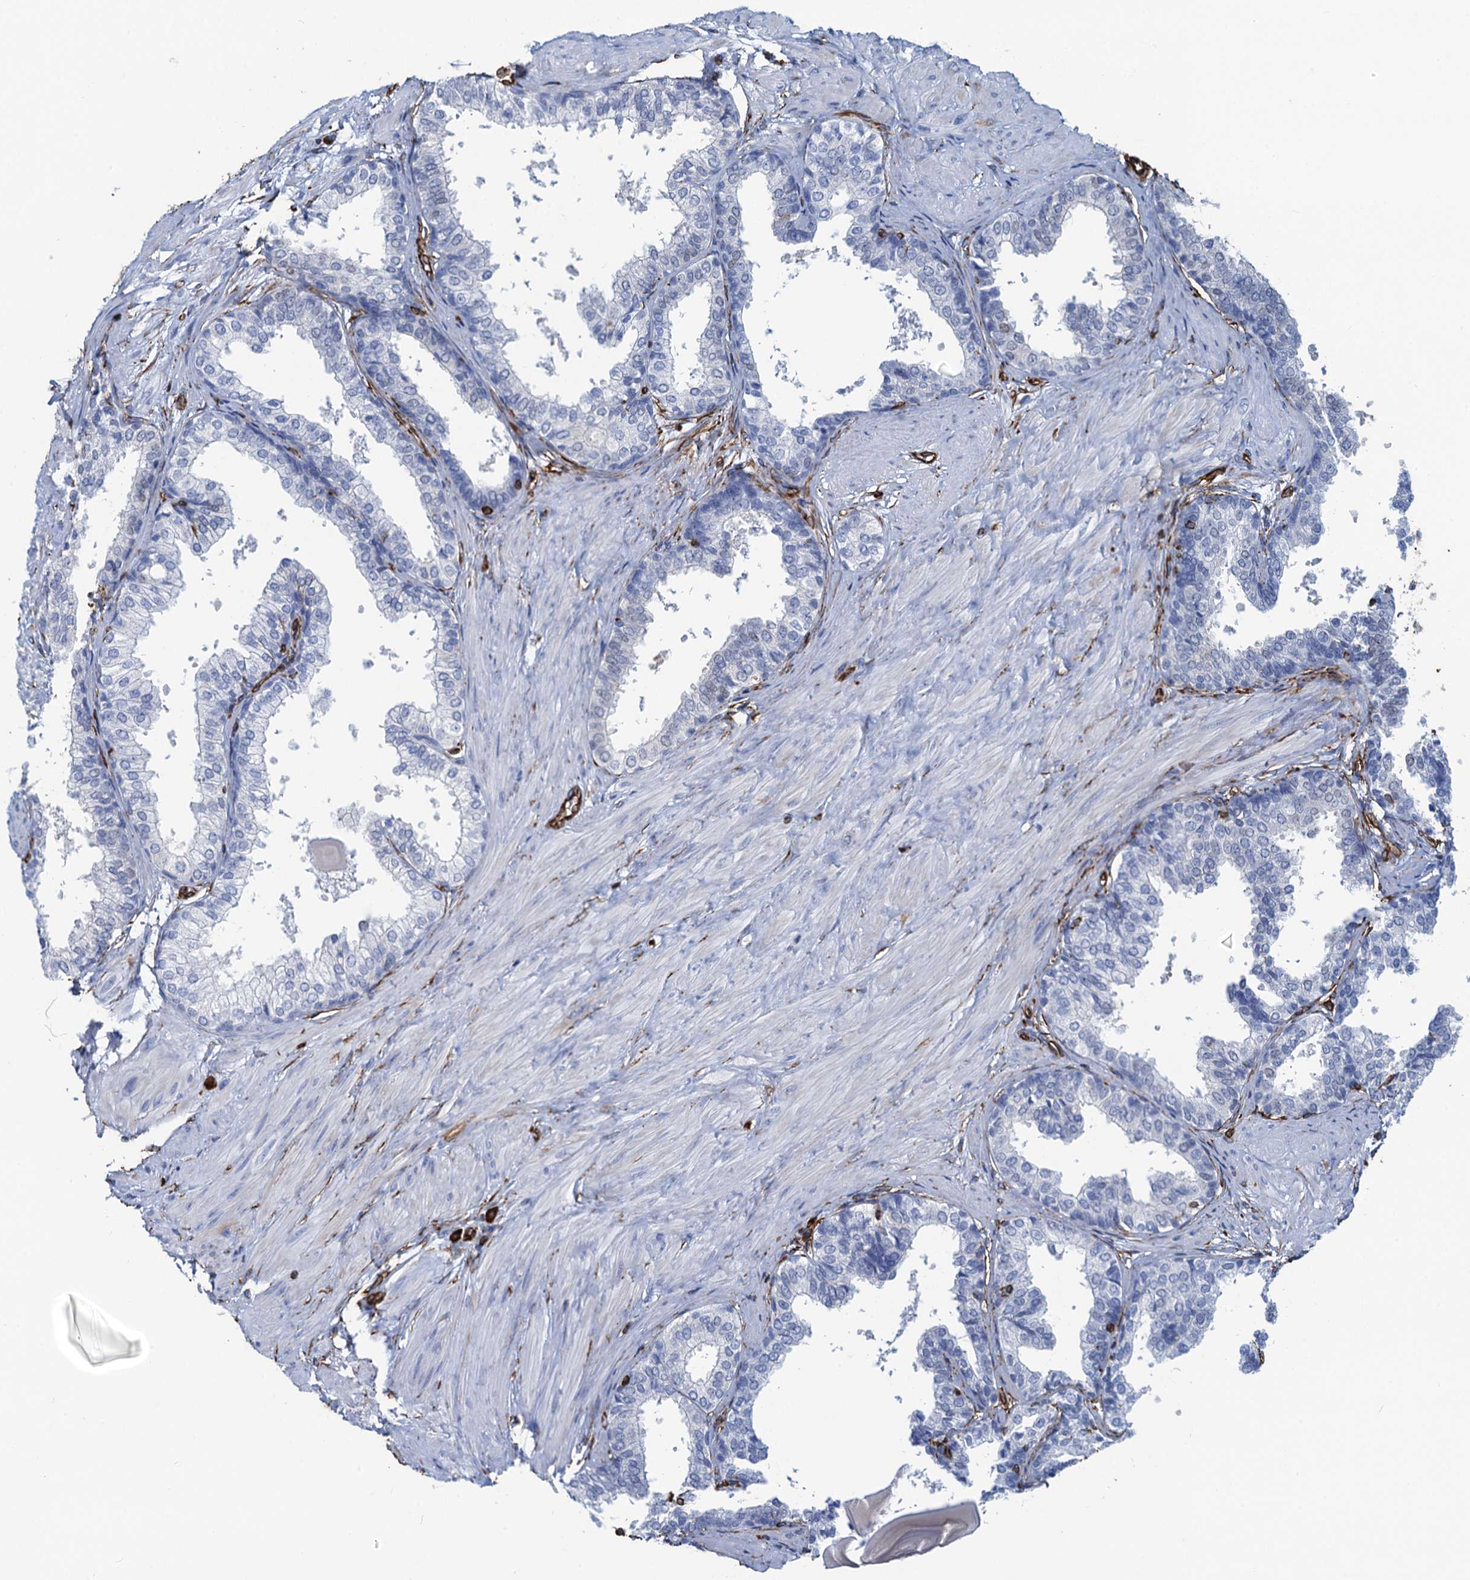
{"staining": {"intensity": "strong", "quantity": "<25%", "location": "cytoplasmic/membranous"}, "tissue": "prostate", "cell_type": "Glandular cells", "image_type": "normal", "snomed": [{"axis": "morphology", "description": "Normal tissue, NOS"}, {"axis": "topography", "description": "Prostate"}], "caption": "This histopathology image exhibits immunohistochemistry (IHC) staining of benign human prostate, with medium strong cytoplasmic/membranous positivity in approximately <25% of glandular cells.", "gene": "PGM2", "patient": {"sex": "male", "age": 48}}